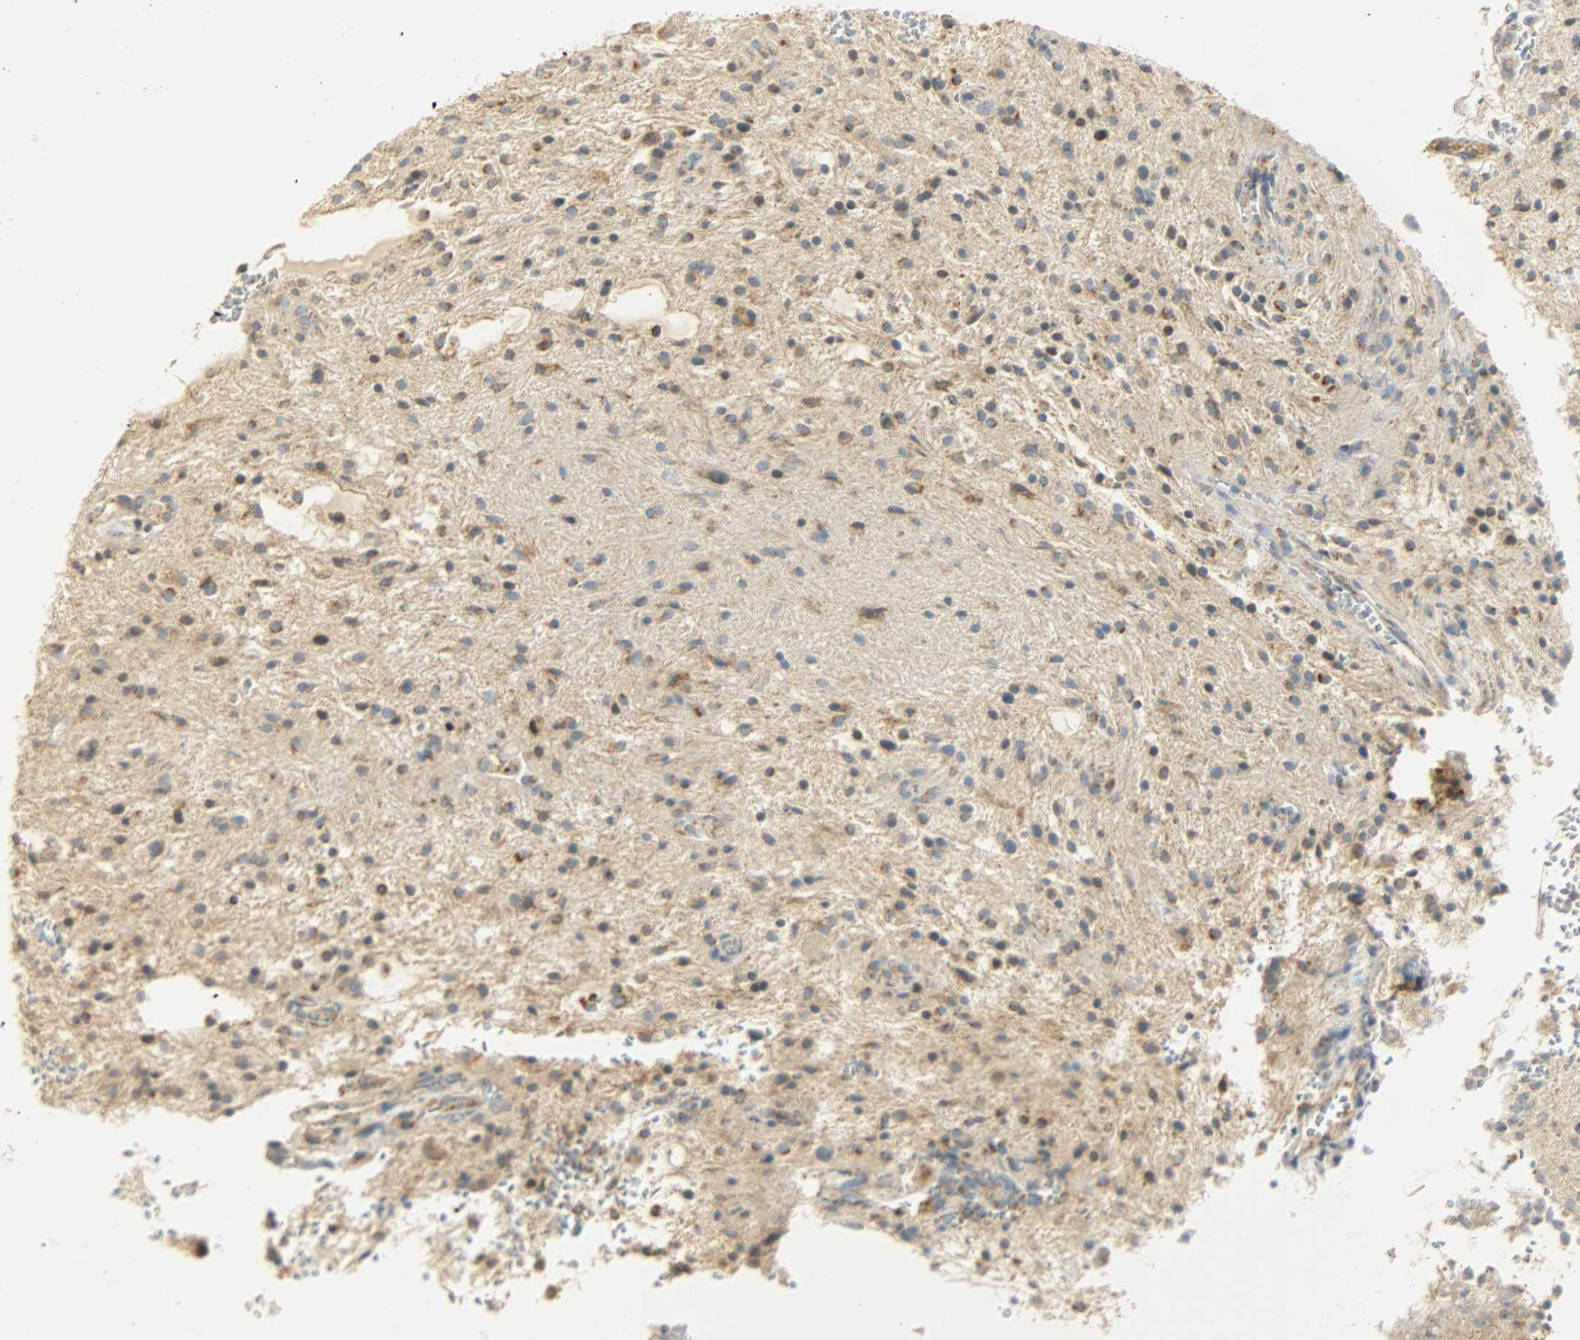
{"staining": {"intensity": "moderate", "quantity": "25%-75%", "location": "cytoplasmic/membranous"}, "tissue": "glioma", "cell_type": "Tumor cells", "image_type": "cancer", "snomed": [{"axis": "morphology", "description": "Glioma, malignant, NOS"}, {"axis": "topography", "description": "Cerebellum"}], "caption": "IHC photomicrograph of malignant glioma stained for a protein (brown), which shows medium levels of moderate cytoplasmic/membranous staining in about 25%-75% of tumor cells.", "gene": "NNT", "patient": {"sex": "female", "age": 10}}